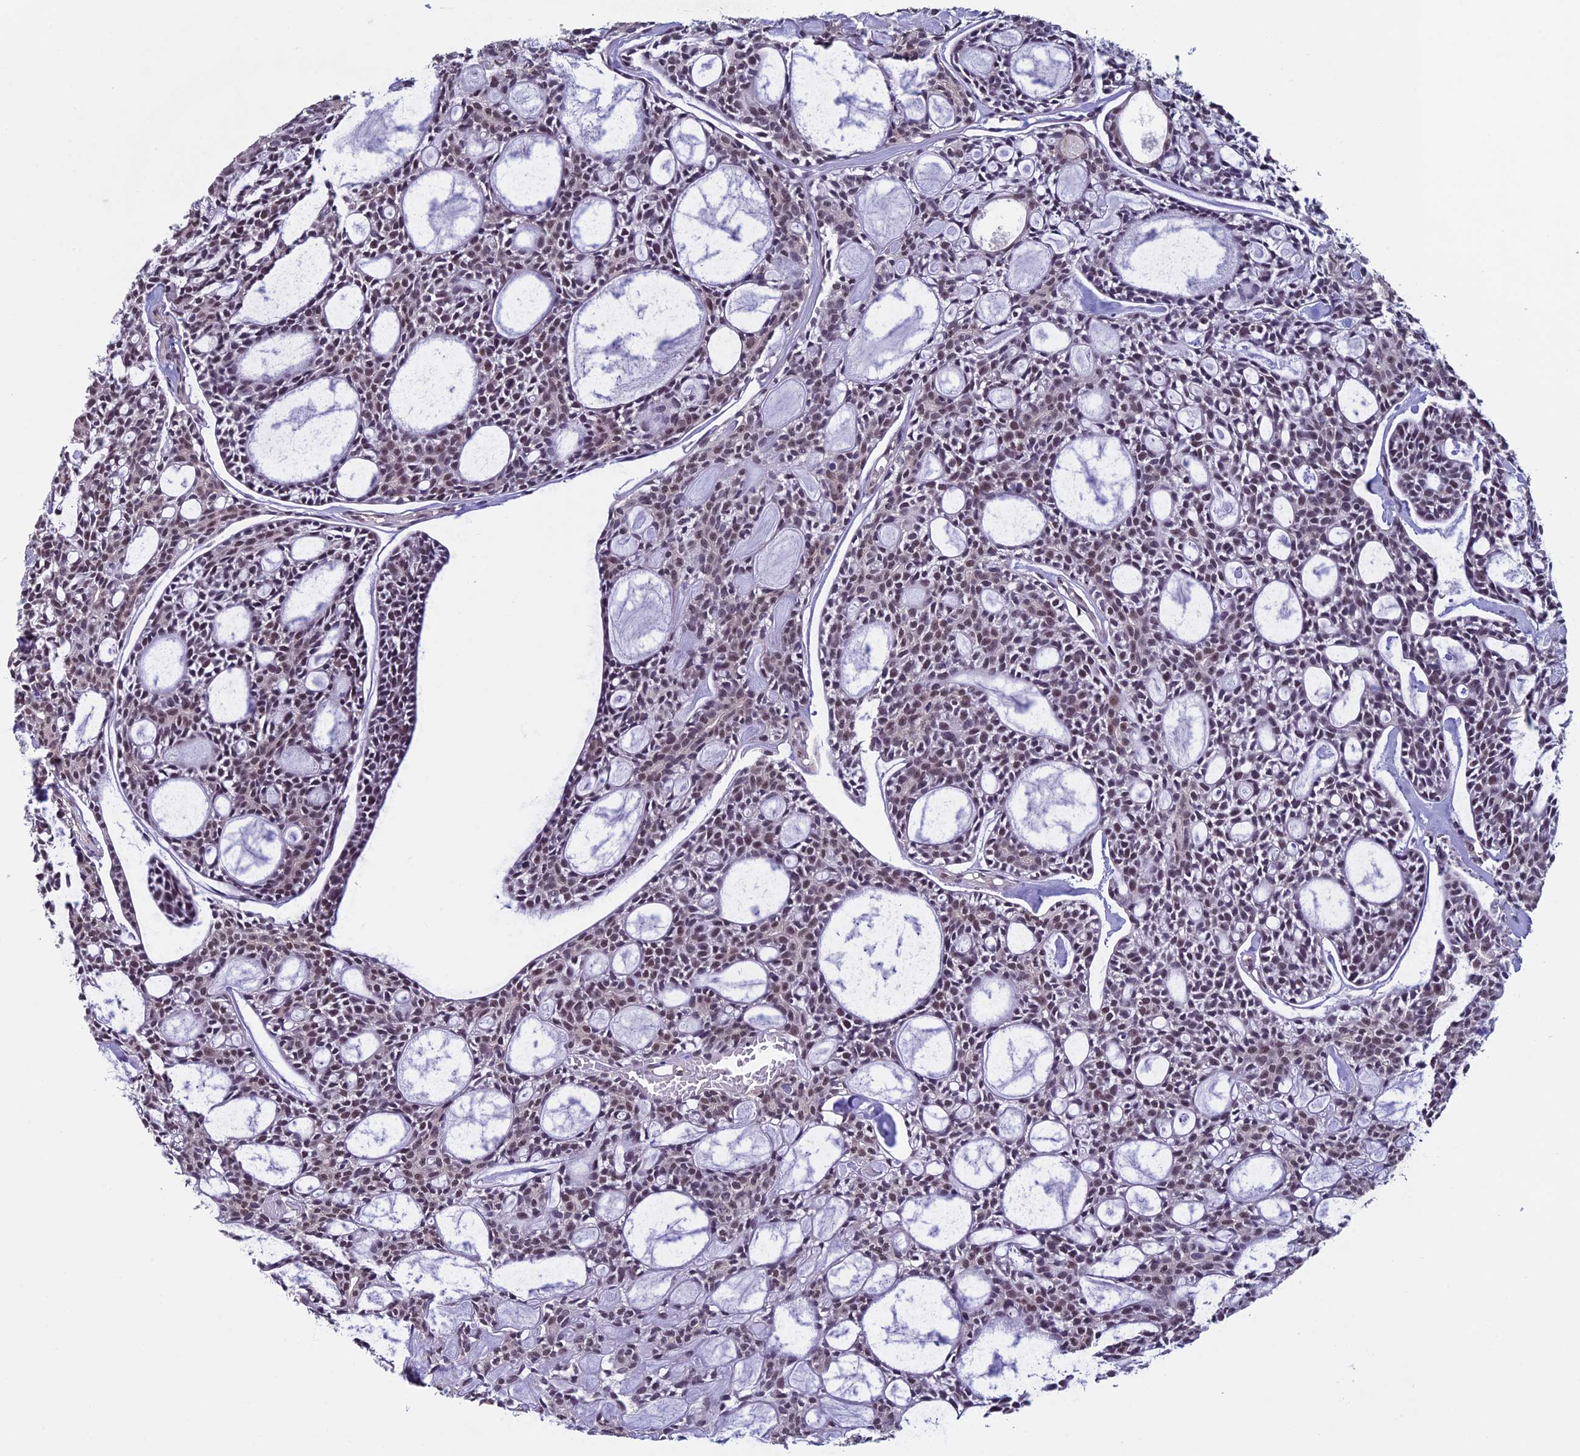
{"staining": {"intensity": "weak", "quantity": ">75%", "location": "nuclear"}, "tissue": "head and neck cancer", "cell_type": "Tumor cells", "image_type": "cancer", "snomed": [{"axis": "morphology", "description": "Adenocarcinoma, NOS"}, {"axis": "topography", "description": "Salivary gland"}, {"axis": "topography", "description": "Head-Neck"}], "caption": "Head and neck cancer tissue displays weak nuclear positivity in about >75% of tumor cells", "gene": "RNF40", "patient": {"sex": "male", "age": 55}}